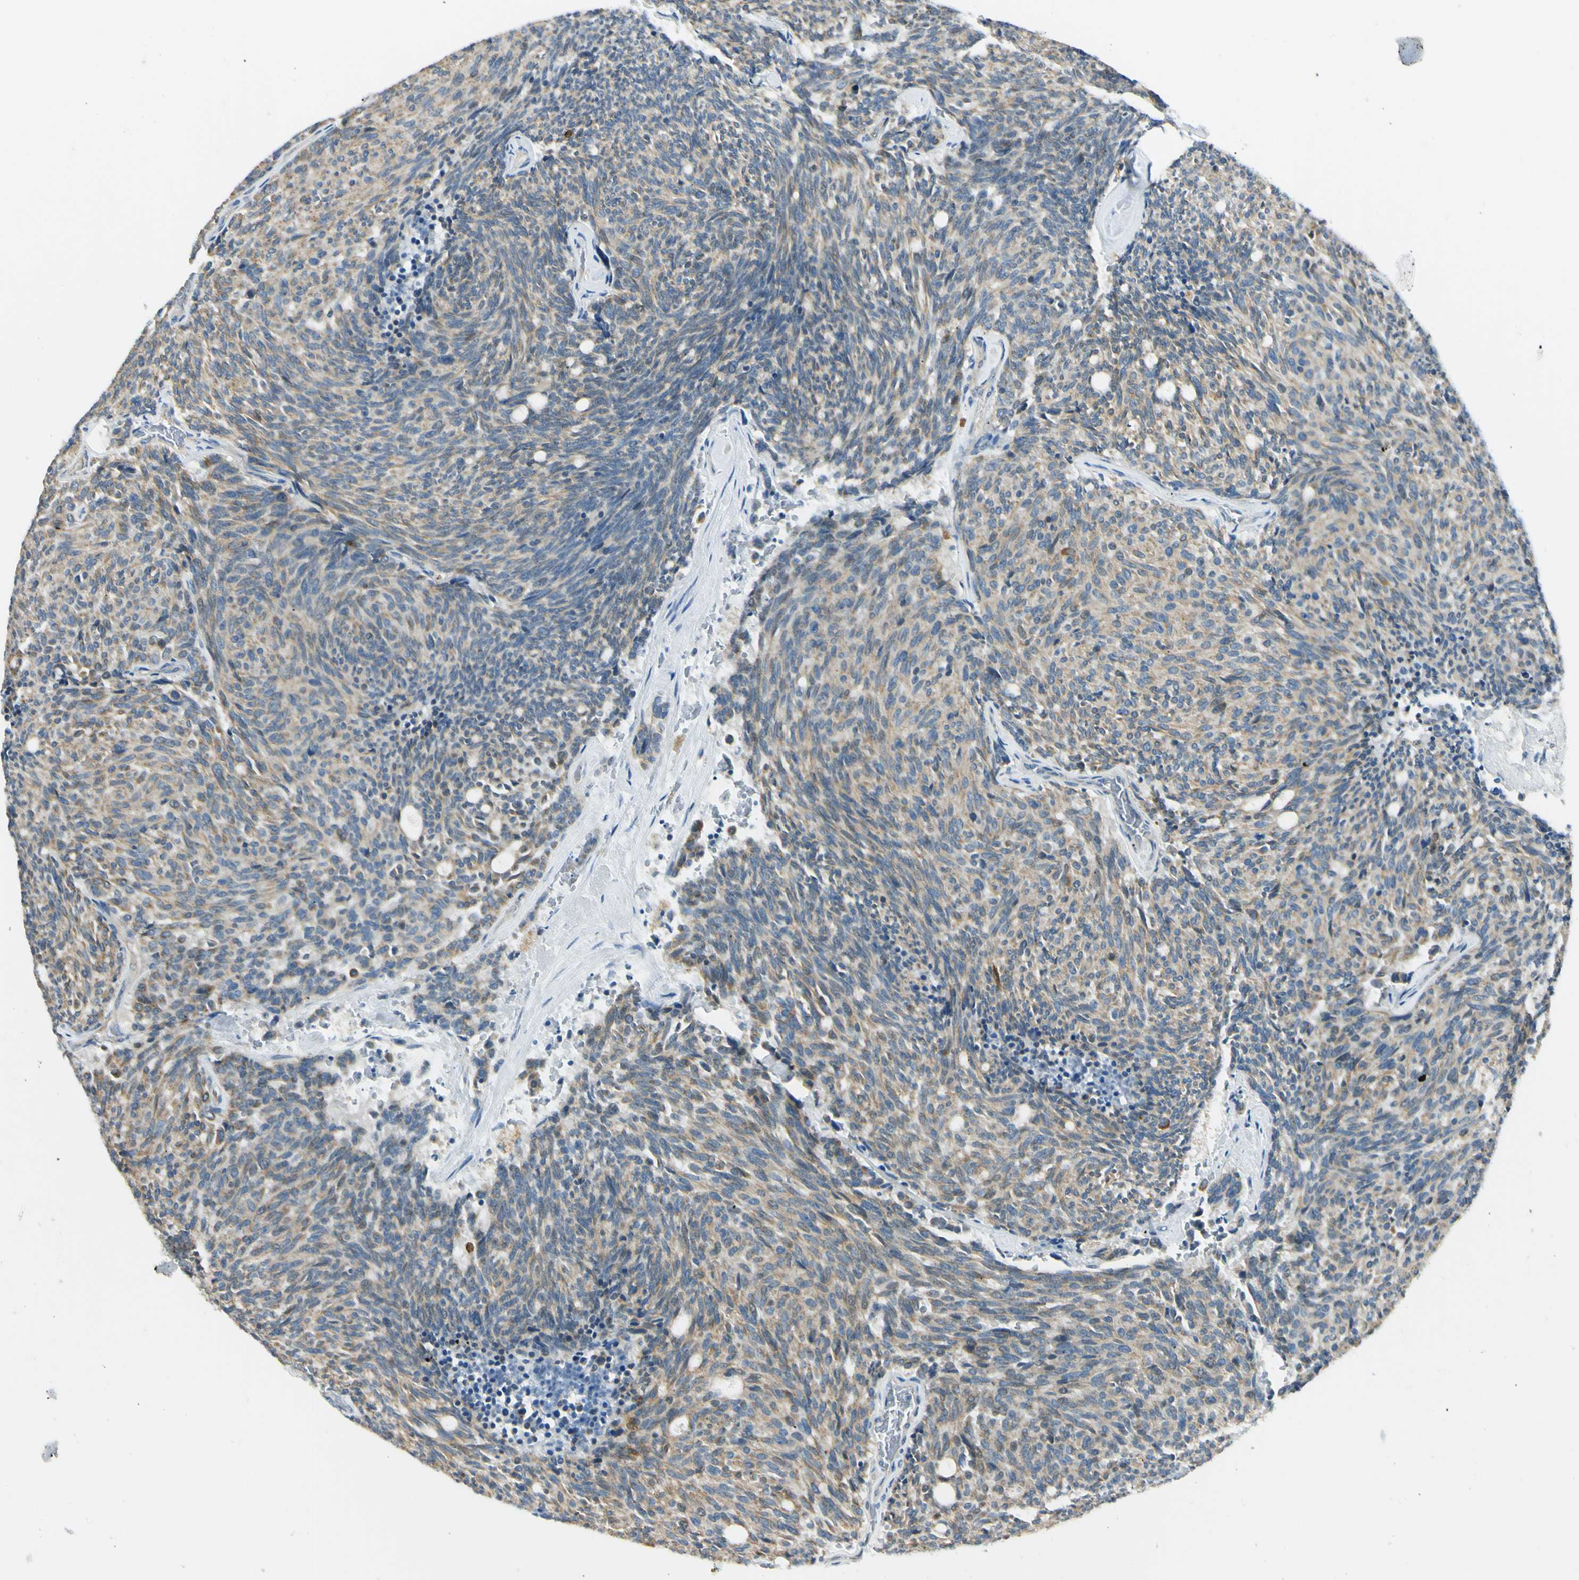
{"staining": {"intensity": "weak", "quantity": ">75%", "location": "cytoplasmic/membranous"}, "tissue": "carcinoid", "cell_type": "Tumor cells", "image_type": "cancer", "snomed": [{"axis": "morphology", "description": "Carcinoid, malignant, NOS"}, {"axis": "topography", "description": "Pancreas"}], "caption": "Protein expression analysis of carcinoid displays weak cytoplasmic/membranous staining in about >75% of tumor cells.", "gene": "LAMA3", "patient": {"sex": "female", "age": 54}}